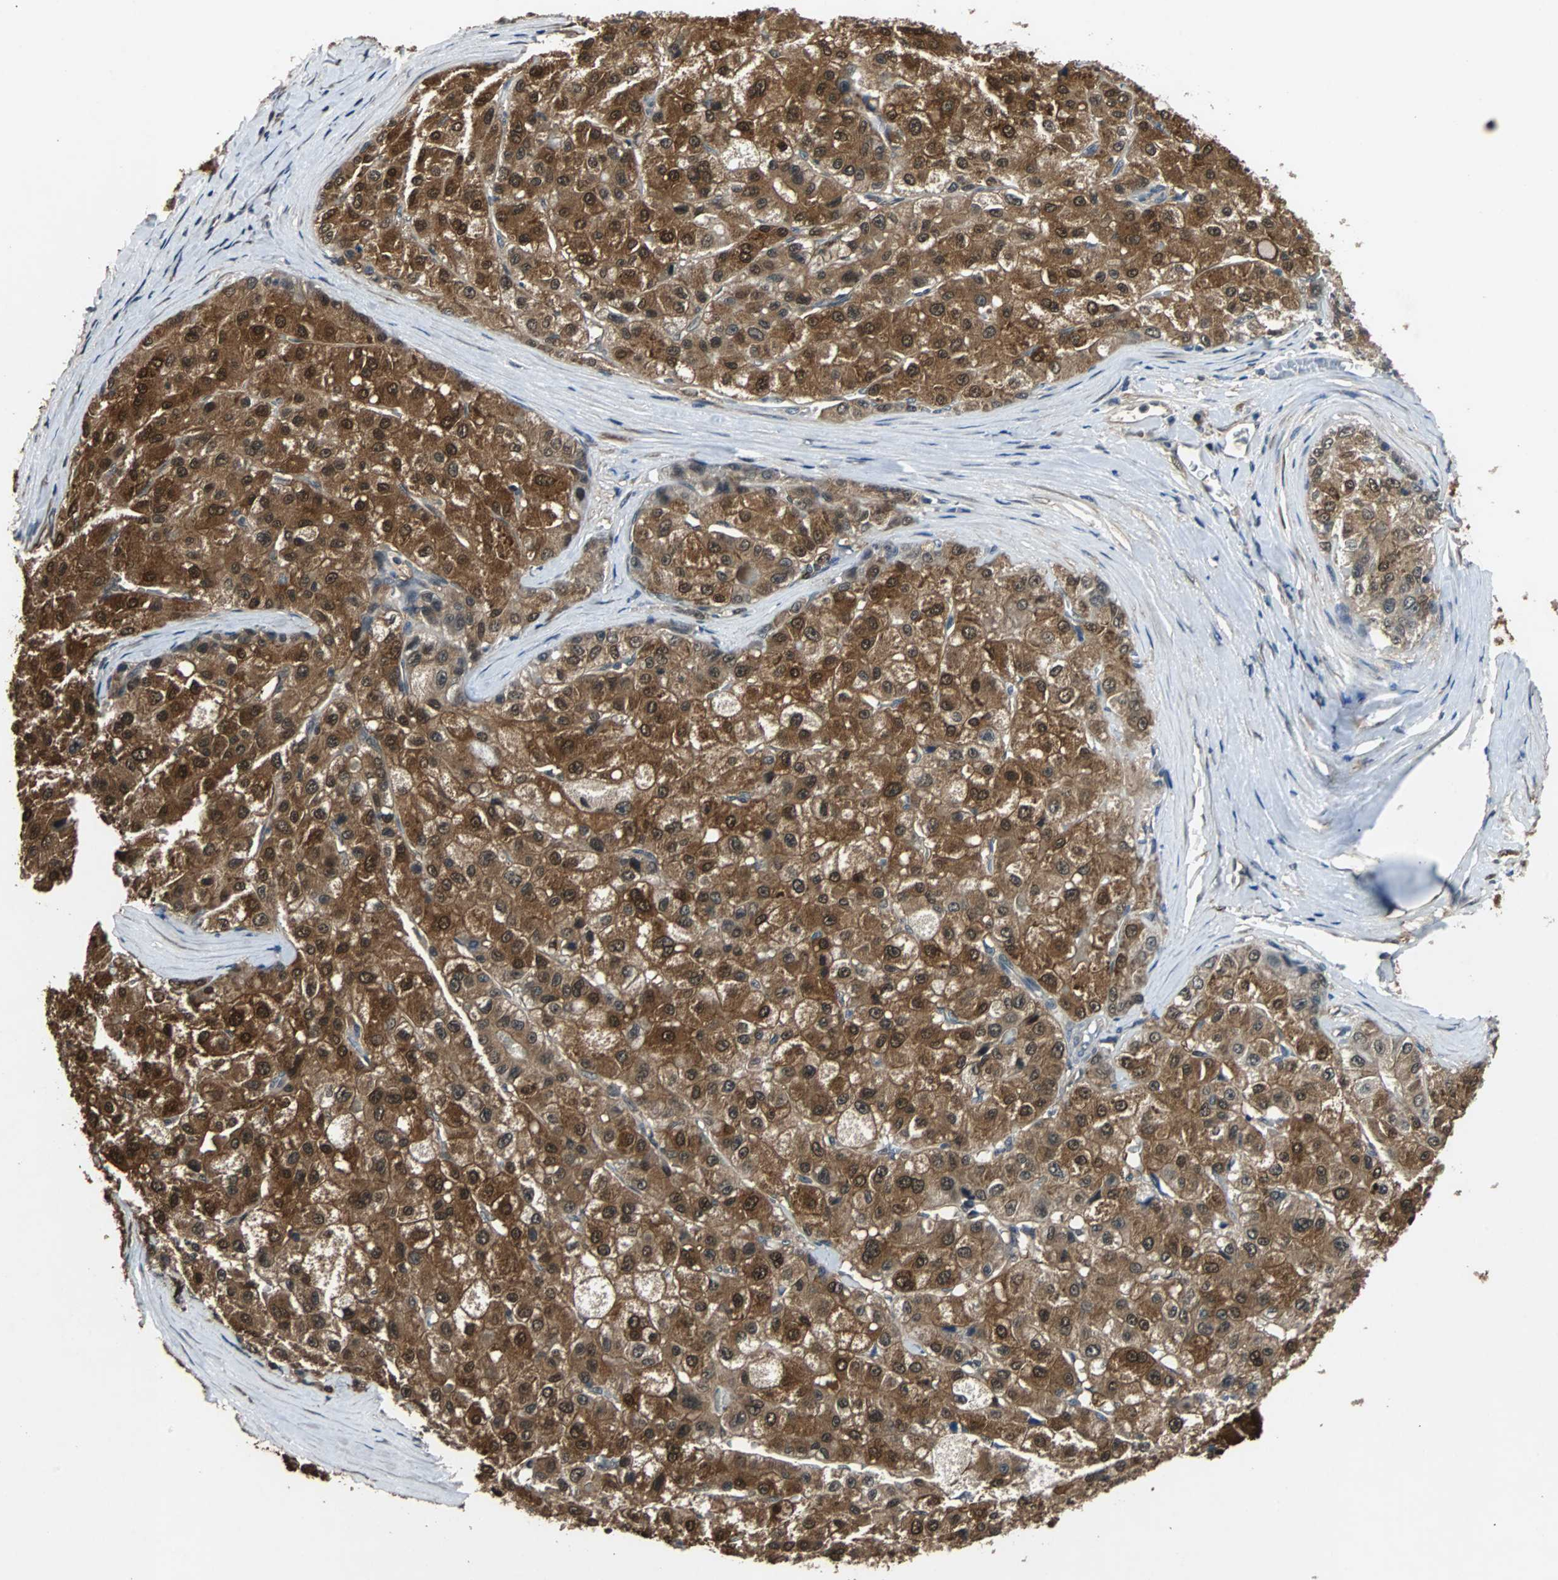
{"staining": {"intensity": "strong", "quantity": ">75%", "location": "cytoplasmic/membranous,nuclear"}, "tissue": "liver cancer", "cell_type": "Tumor cells", "image_type": "cancer", "snomed": [{"axis": "morphology", "description": "Carcinoma, Hepatocellular, NOS"}, {"axis": "topography", "description": "Liver"}], "caption": "Human liver hepatocellular carcinoma stained for a protein (brown) exhibits strong cytoplasmic/membranous and nuclear positive expression in about >75% of tumor cells.", "gene": "PRDX6", "patient": {"sex": "male", "age": 80}}